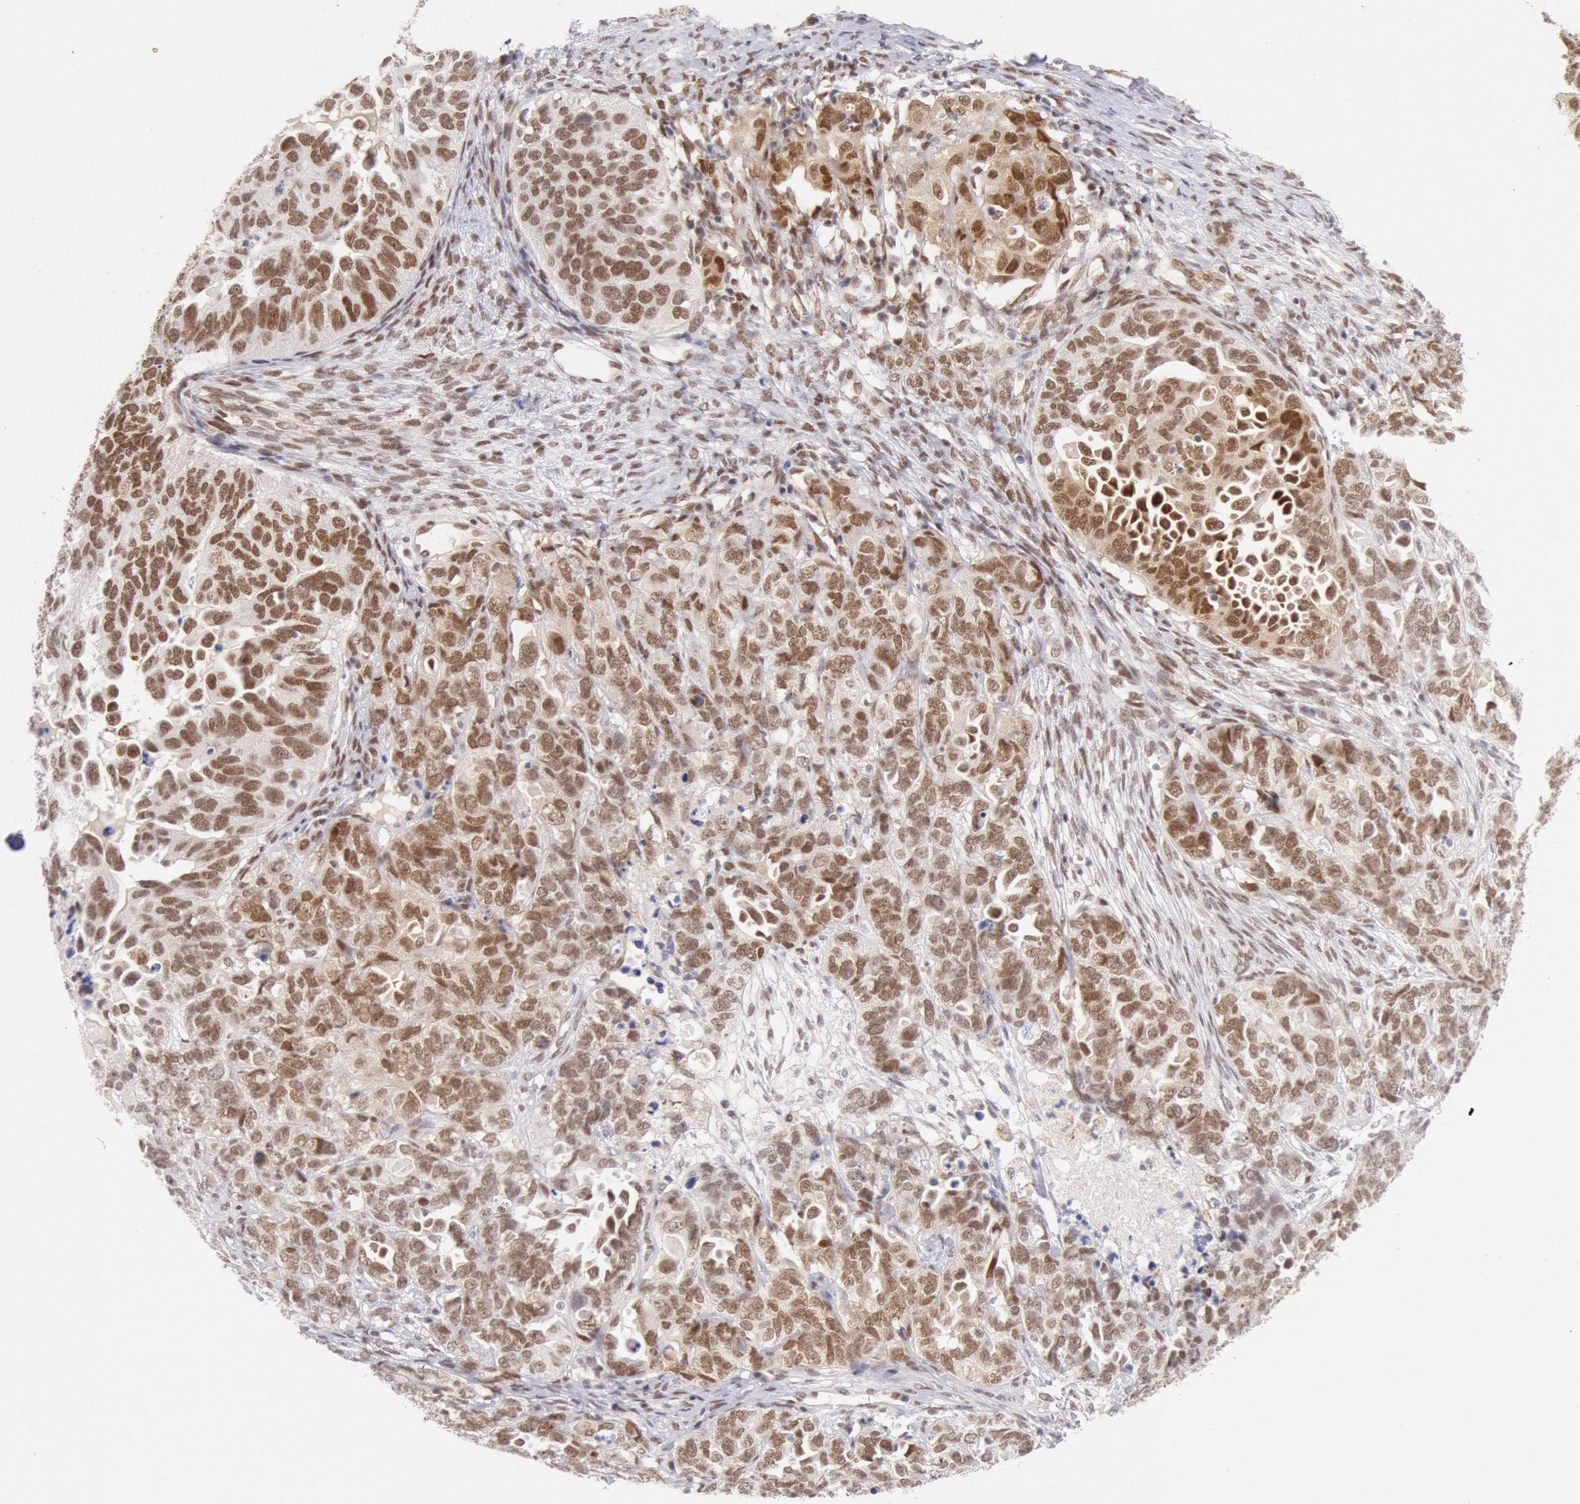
{"staining": {"intensity": "strong", "quantity": ">75%", "location": "nuclear"}, "tissue": "ovarian cancer", "cell_type": "Tumor cells", "image_type": "cancer", "snomed": [{"axis": "morphology", "description": "Cystadenocarcinoma, serous, NOS"}, {"axis": "topography", "description": "Ovary"}], "caption": "Tumor cells demonstrate strong nuclear positivity in about >75% of cells in ovarian serous cystadenocarcinoma.", "gene": "CDKN2B", "patient": {"sex": "female", "age": 82}}